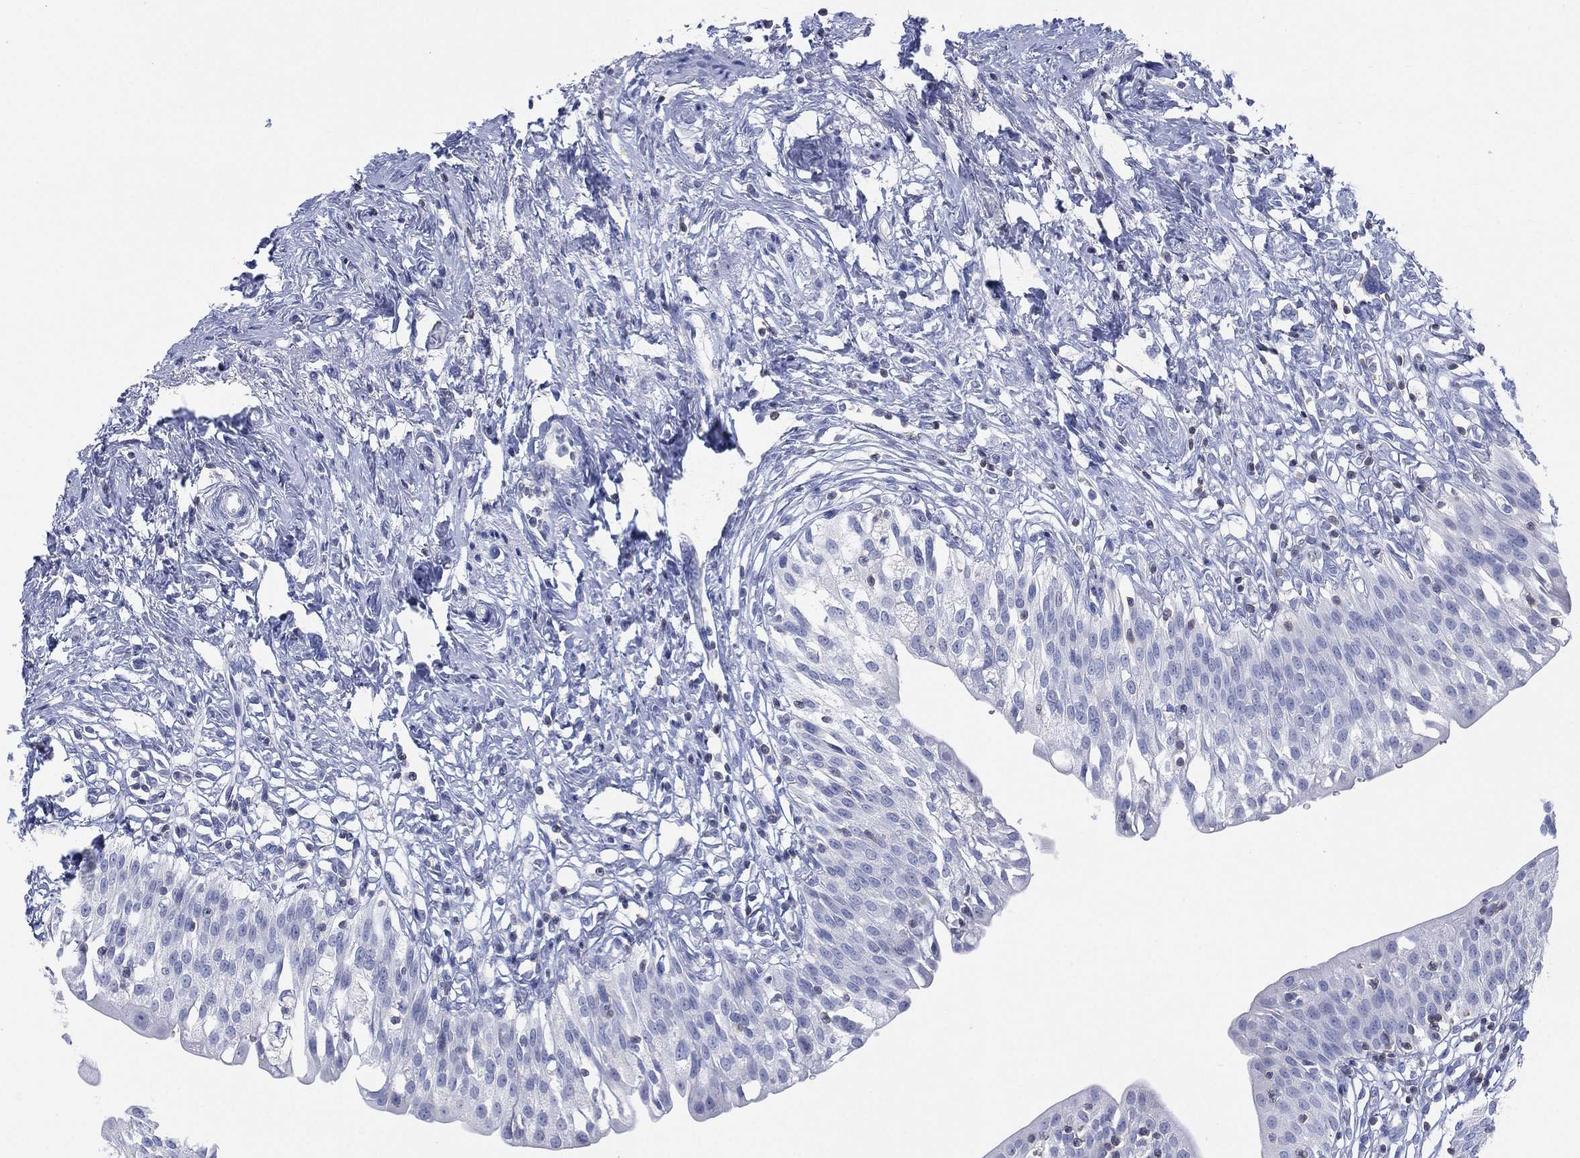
{"staining": {"intensity": "negative", "quantity": "none", "location": "none"}, "tissue": "urinary bladder", "cell_type": "Urothelial cells", "image_type": "normal", "snomed": [{"axis": "morphology", "description": "Normal tissue, NOS"}, {"axis": "topography", "description": "Urinary bladder"}], "caption": "The micrograph shows no significant staining in urothelial cells of urinary bladder.", "gene": "SEPTIN1", "patient": {"sex": "male", "age": 76}}